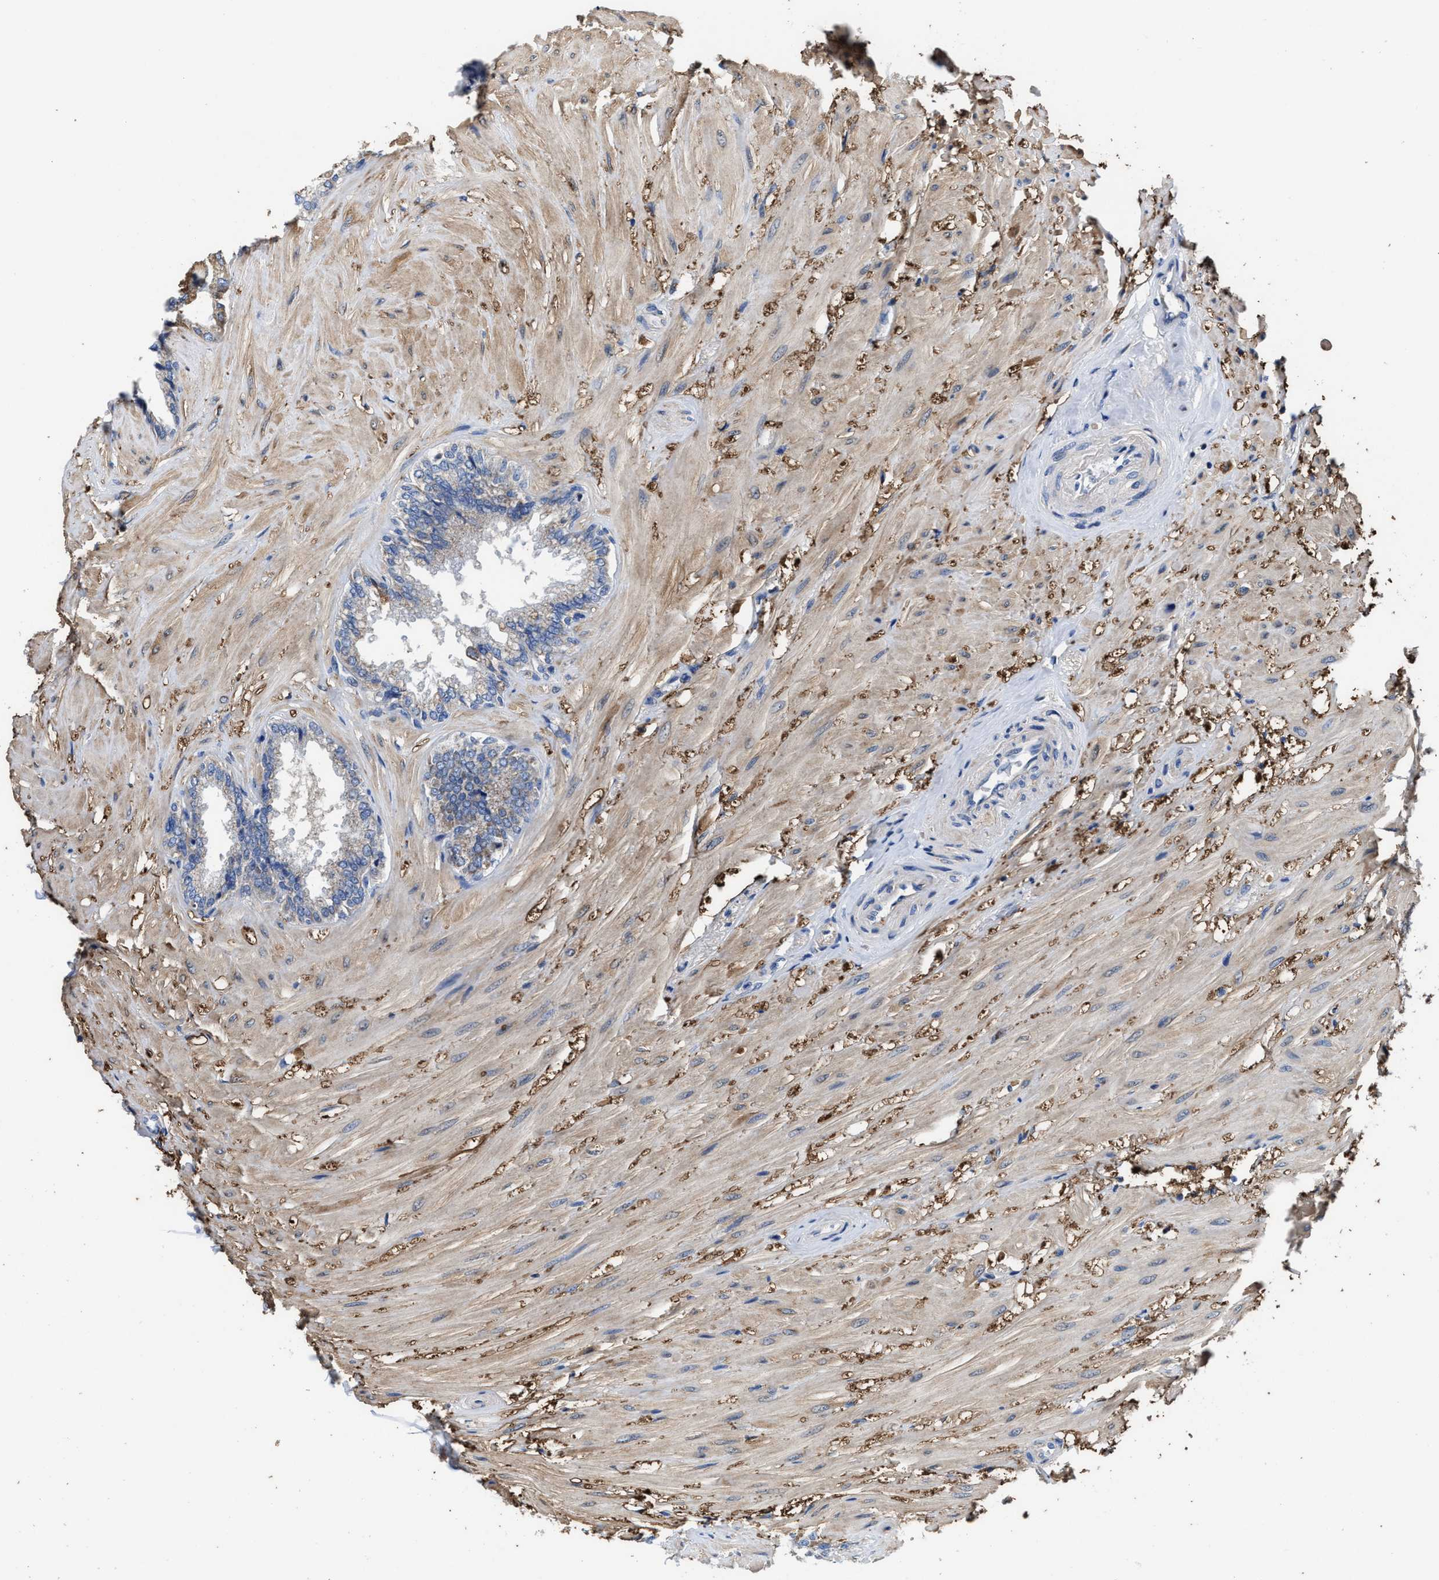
{"staining": {"intensity": "moderate", "quantity": "<25%", "location": "cytoplasmic/membranous"}, "tissue": "seminal vesicle", "cell_type": "Glandular cells", "image_type": "normal", "snomed": [{"axis": "morphology", "description": "Normal tissue, NOS"}, {"axis": "topography", "description": "Seminal veicle"}], "caption": "Moderate cytoplasmic/membranous protein positivity is seen in approximately <25% of glandular cells in seminal vesicle.", "gene": "TMEM30A", "patient": {"sex": "male", "age": 46}}